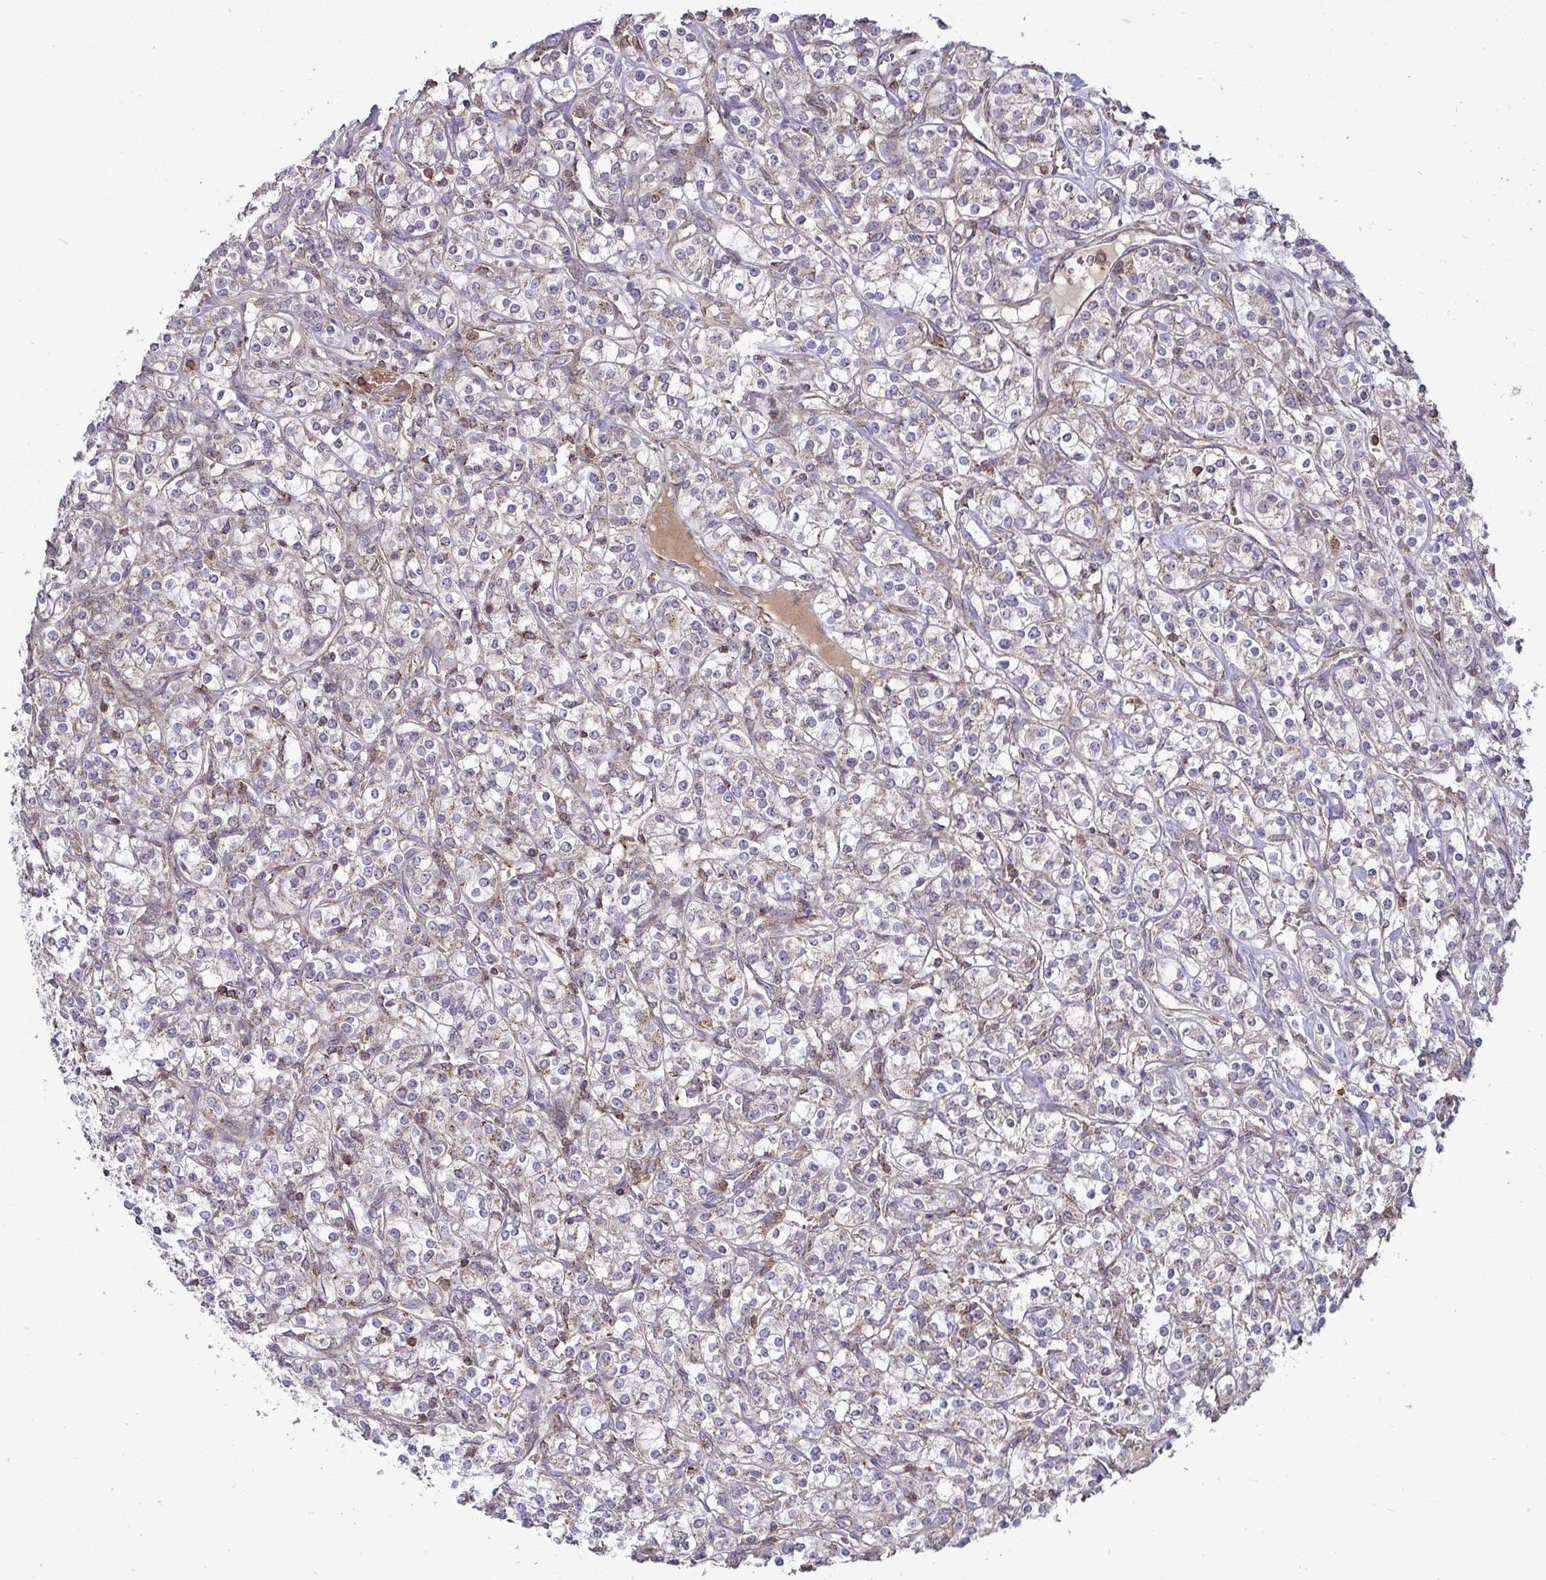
{"staining": {"intensity": "weak", "quantity": "<25%", "location": "cytoplasmic/membranous"}, "tissue": "renal cancer", "cell_type": "Tumor cells", "image_type": "cancer", "snomed": [{"axis": "morphology", "description": "Adenocarcinoma, NOS"}, {"axis": "topography", "description": "Kidney"}], "caption": "Renal cancer (adenocarcinoma) stained for a protein using IHC displays no staining tumor cells.", "gene": "SPRY1", "patient": {"sex": "male", "age": 77}}